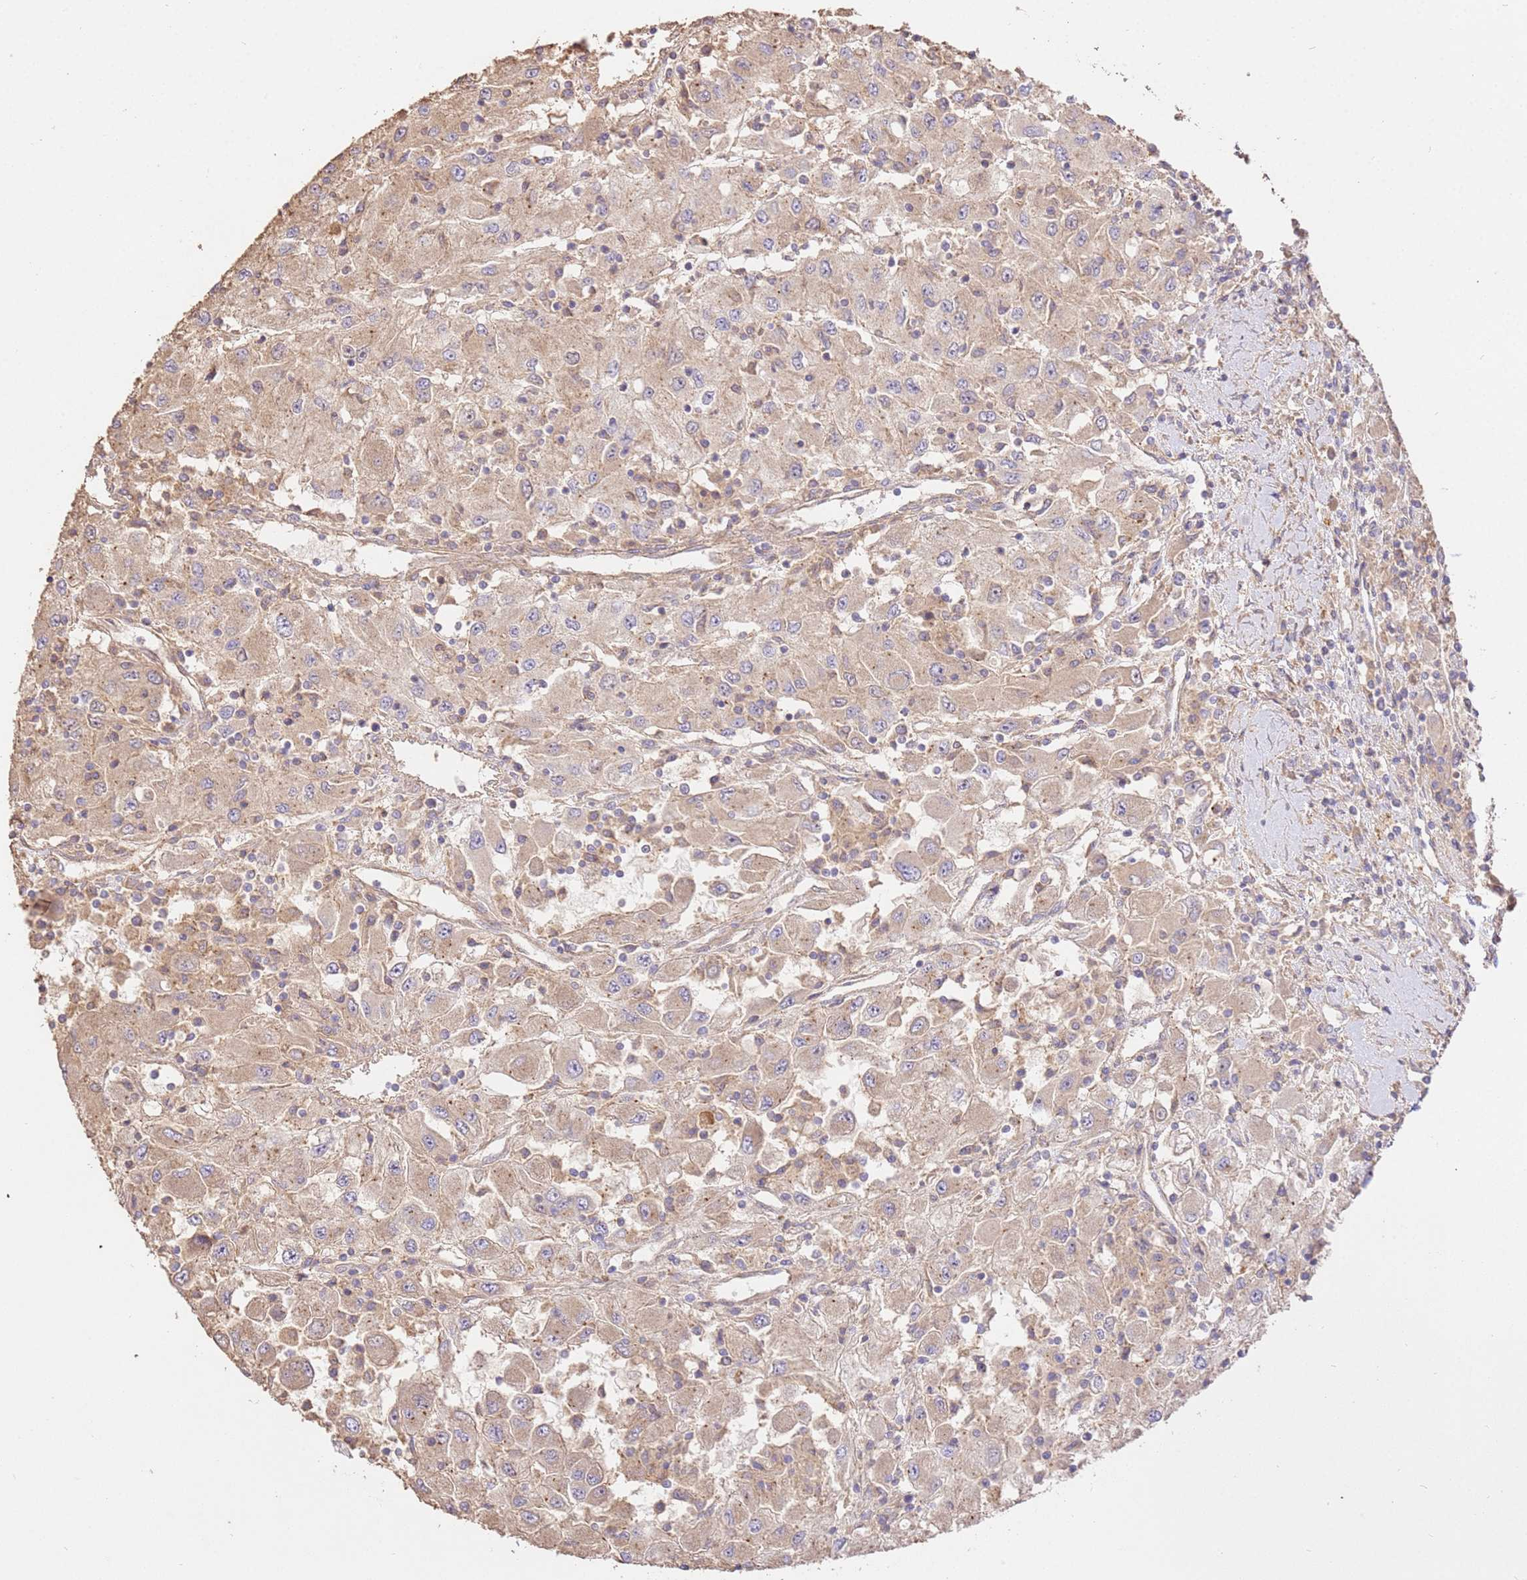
{"staining": {"intensity": "weak", "quantity": ">75%", "location": "cytoplasmic/membranous"}, "tissue": "renal cancer", "cell_type": "Tumor cells", "image_type": "cancer", "snomed": [{"axis": "morphology", "description": "Adenocarcinoma, NOS"}, {"axis": "topography", "description": "Kidney"}], "caption": "Immunohistochemistry (IHC) staining of adenocarcinoma (renal), which displays low levels of weak cytoplasmic/membranous expression in about >75% of tumor cells indicating weak cytoplasmic/membranous protein expression. The staining was performed using DAB (brown) for protein detection and nuclei were counterstained in hematoxylin (blue).", "gene": "CEP55", "patient": {"sex": "female", "age": 67}}